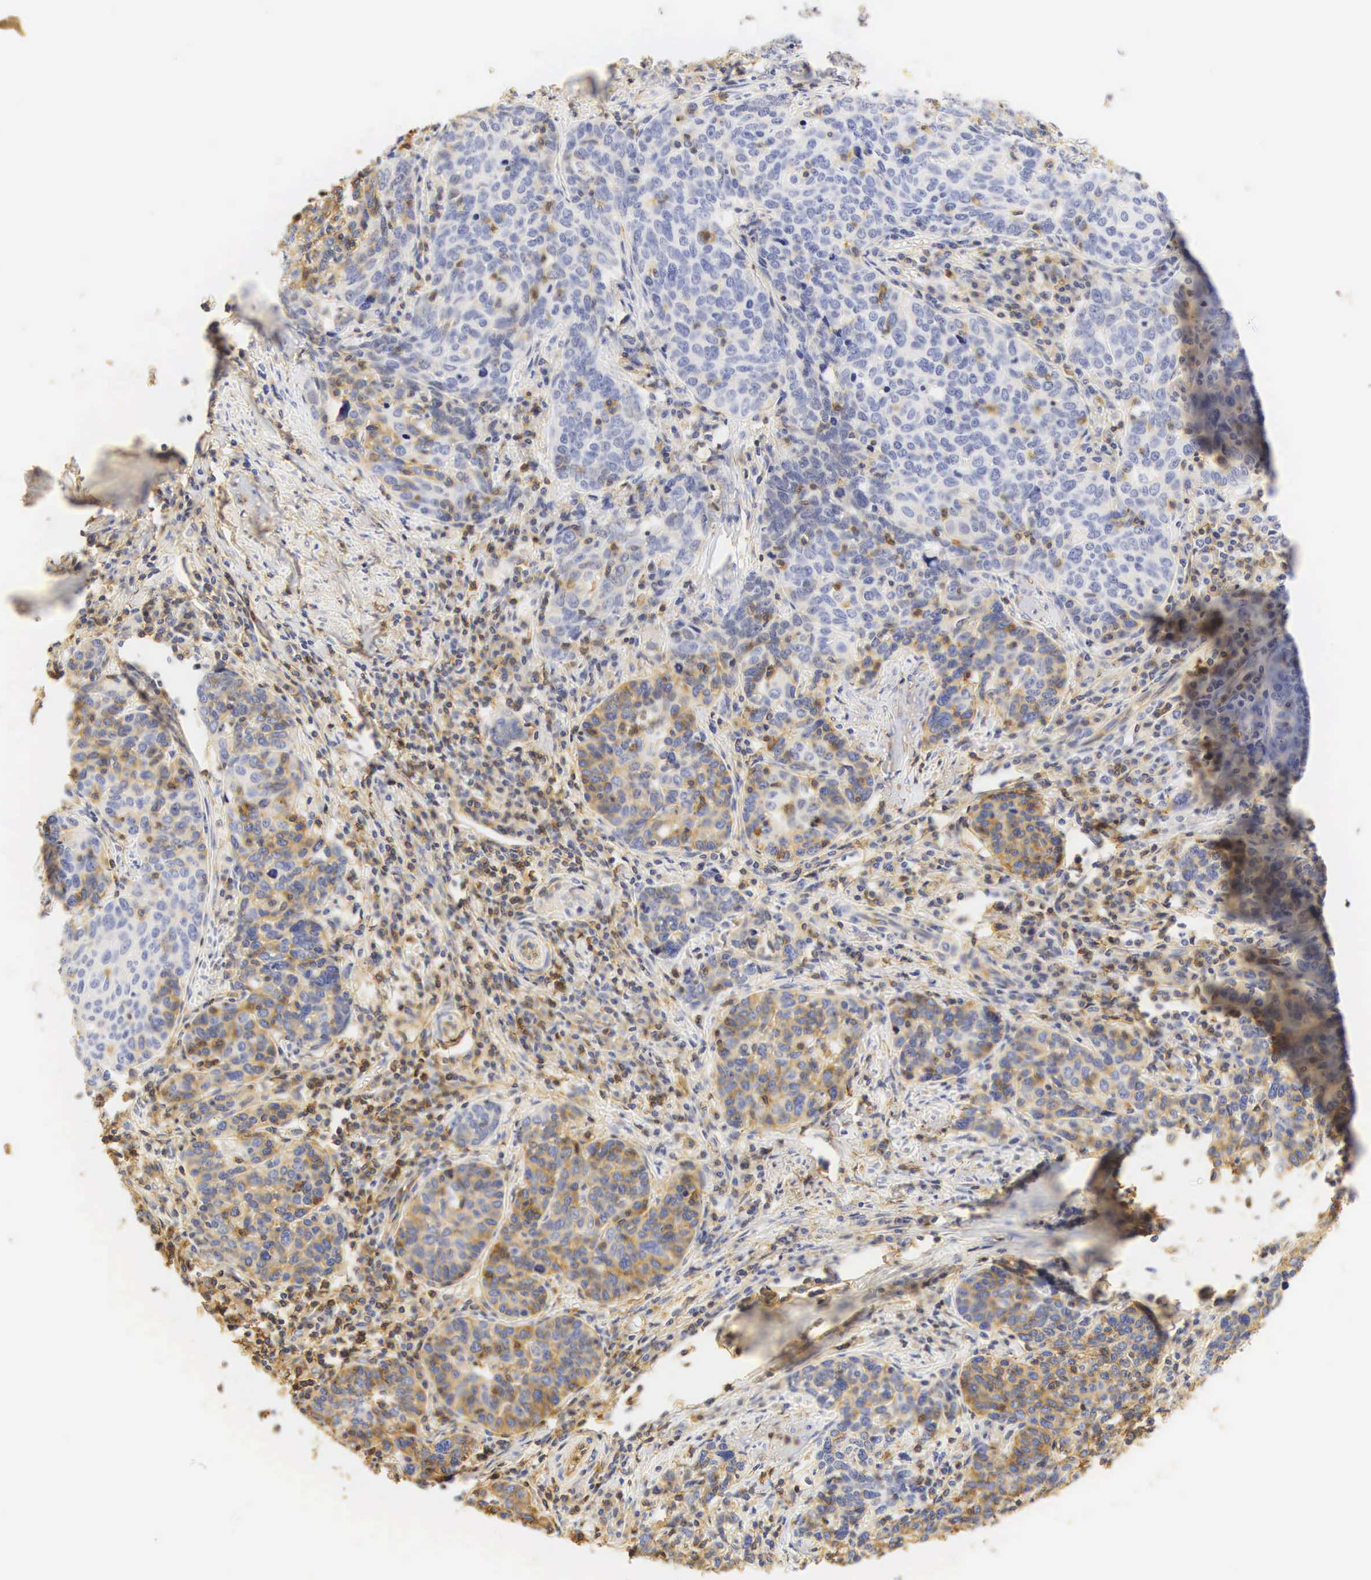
{"staining": {"intensity": "weak", "quantity": "<25%", "location": "cytoplasmic/membranous"}, "tissue": "cervical cancer", "cell_type": "Tumor cells", "image_type": "cancer", "snomed": [{"axis": "morphology", "description": "Squamous cell carcinoma, NOS"}, {"axis": "topography", "description": "Cervix"}], "caption": "Immunohistochemistry (IHC) photomicrograph of cervical cancer (squamous cell carcinoma) stained for a protein (brown), which displays no expression in tumor cells.", "gene": "CD99", "patient": {"sex": "female", "age": 41}}